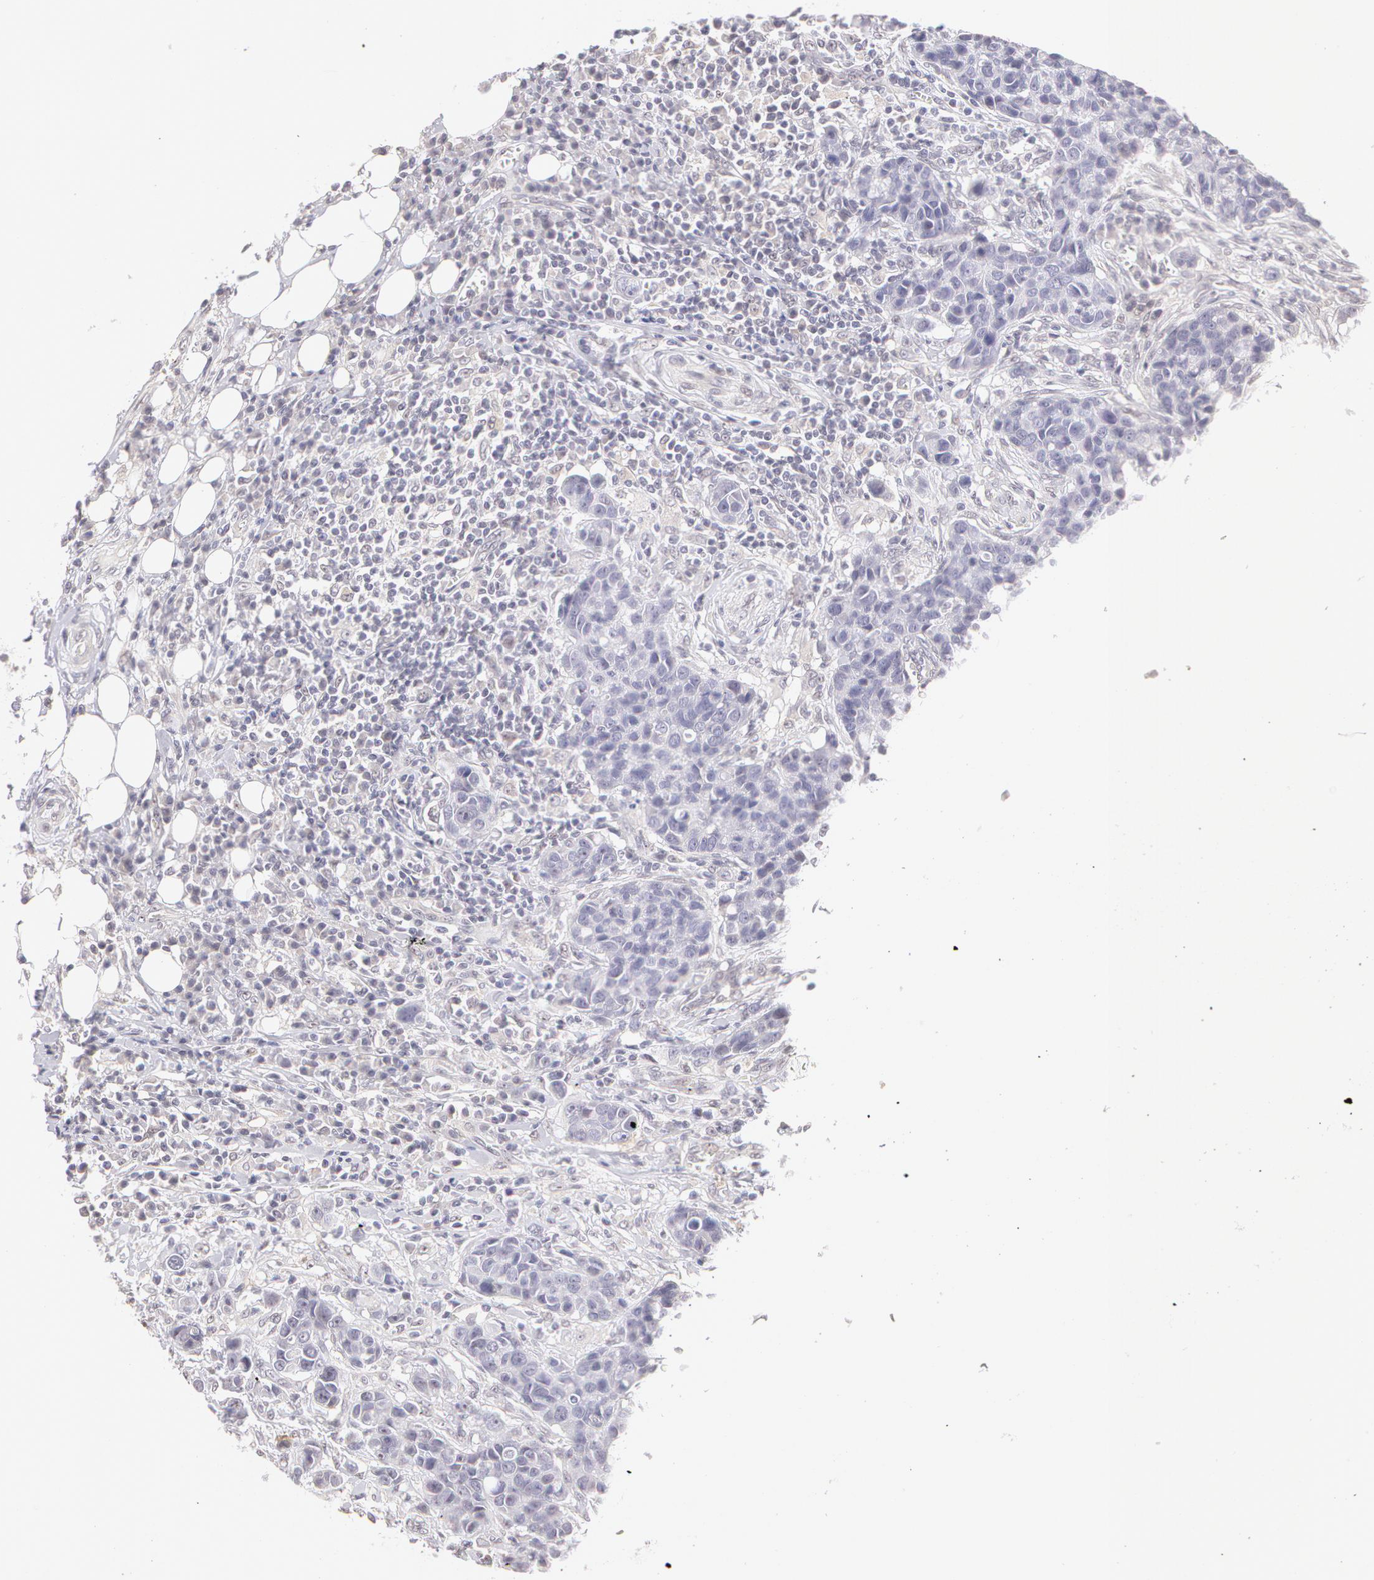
{"staining": {"intensity": "negative", "quantity": "none", "location": "none"}, "tissue": "breast cancer", "cell_type": "Tumor cells", "image_type": "cancer", "snomed": [{"axis": "morphology", "description": "Duct carcinoma"}, {"axis": "topography", "description": "Breast"}], "caption": "DAB immunohistochemical staining of human intraductal carcinoma (breast) displays no significant staining in tumor cells.", "gene": "ZNF597", "patient": {"sex": "female", "age": 91}}